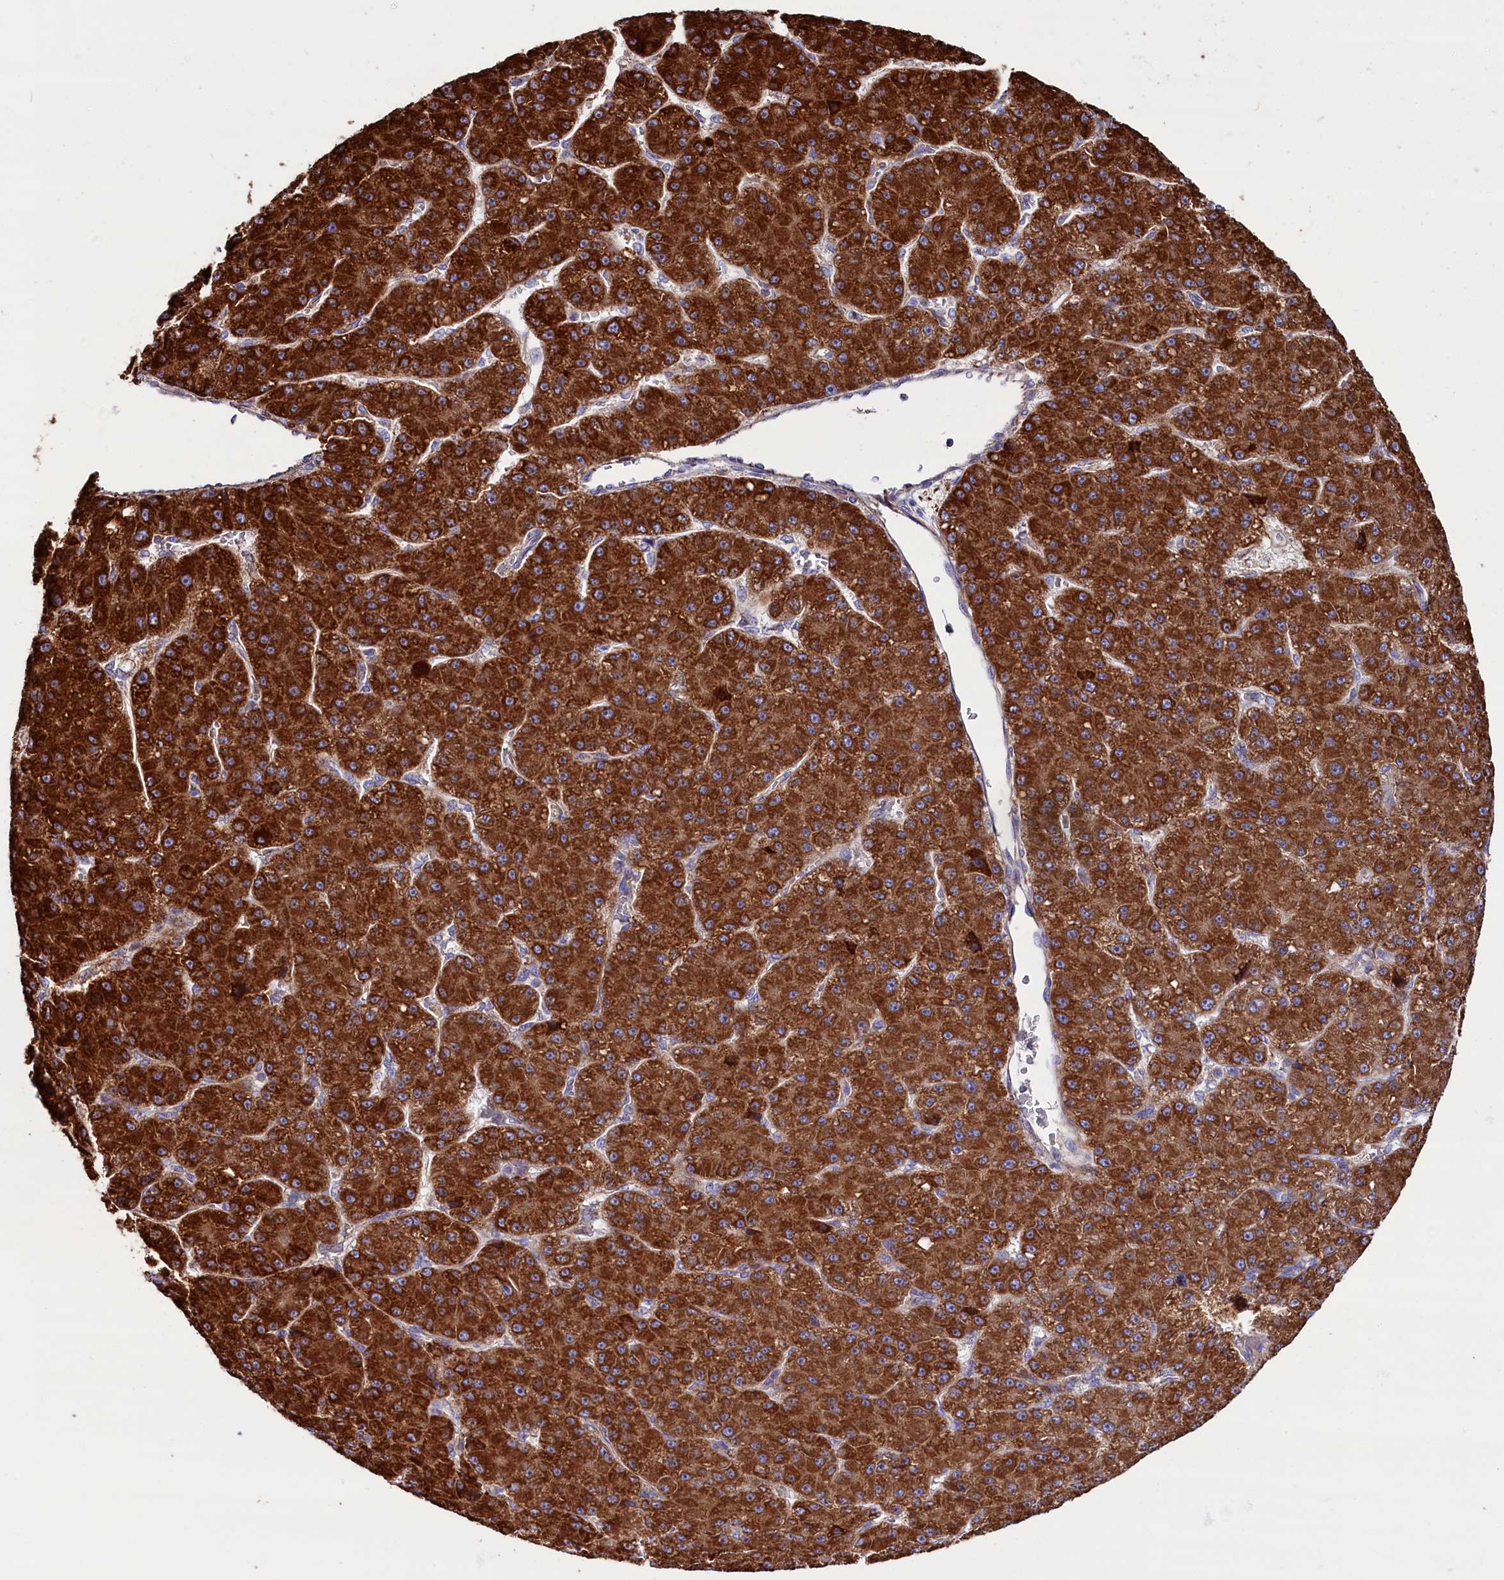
{"staining": {"intensity": "strong", "quantity": ">75%", "location": "cytoplasmic/membranous"}, "tissue": "liver cancer", "cell_type": "Tumor cells", "image_type": "cancer", "snomed": [{"axis": "morphology", "description": "Carcinoma, Hepatocellular, NOS"}, {"axis": "topography", "description": "Liver"}], "caption": "DAB immunohistochemical staining of human liver cancer demonstrates strong cytoplasmic/membranous protein positivity in about >75% of tumor cells. The protein is stained brown, and the nuclei are stained in blue (DAB (3,3'-diaminobenzidine) IHC with brightfield microscopy, high magnification).", "gene": "ZSWIM1", "patient": {"sex": "male", "age": 67}}